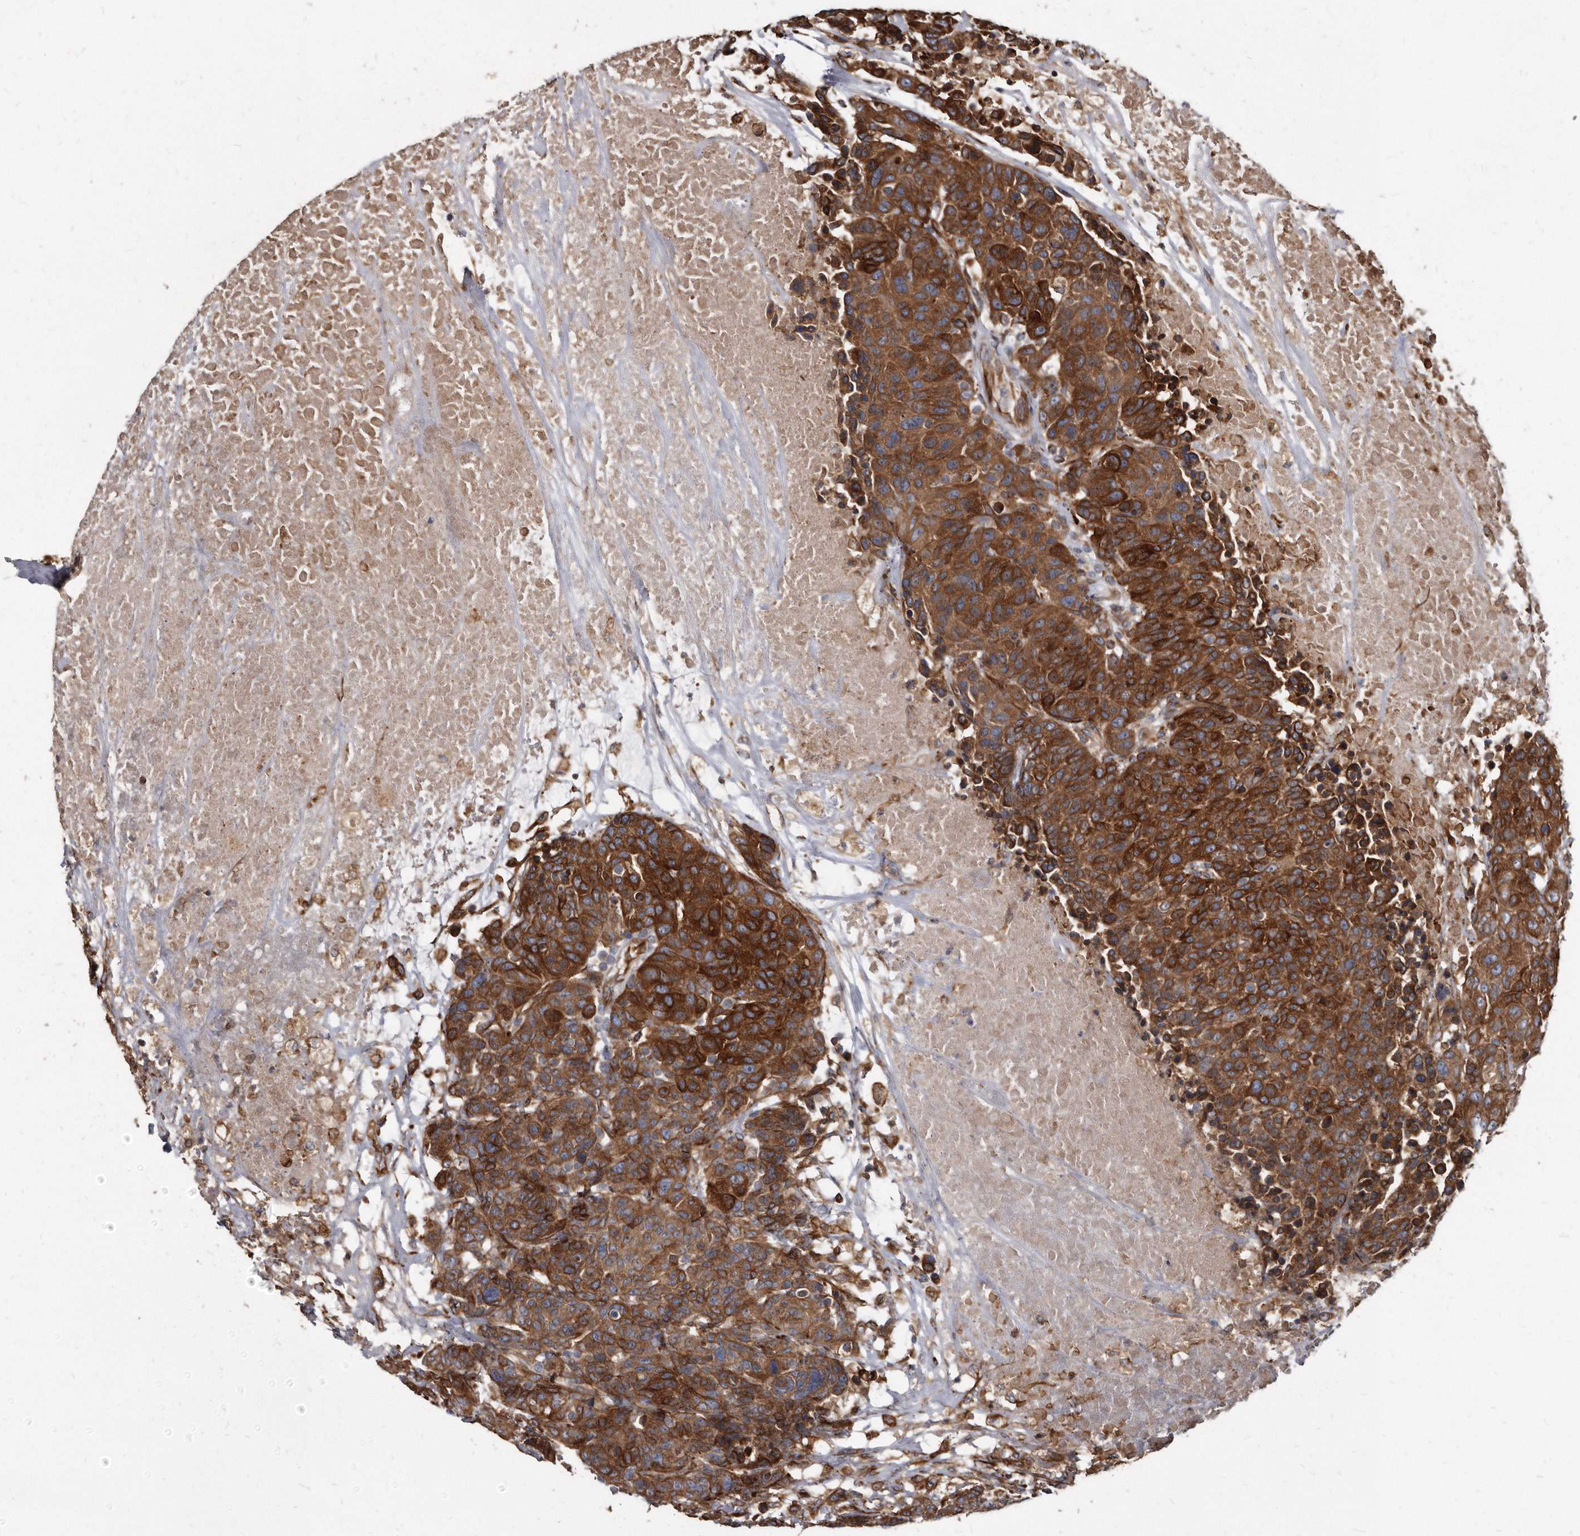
{"staining": {"intensity": "strong", "quantity": ">75%", "location": "cytoplasmic/membranous"}, "tissue": "breast cancer", "cell_type": "Tumor cells", "image_type": "cancer", "snomed": [{"axis": "morphology", "description": "Duct carcinoma"}, {"axis": "topography", "description": "Breast"}], "caption": "Brown immunohistochemical staining in human breast cancer (intraductal carcinoma) displays strong cytoplasmic/membranous staining in approximately >75% of tumor cells.", "gene": "KCTD20", "patient": {"sex": "female", "age": 37}}